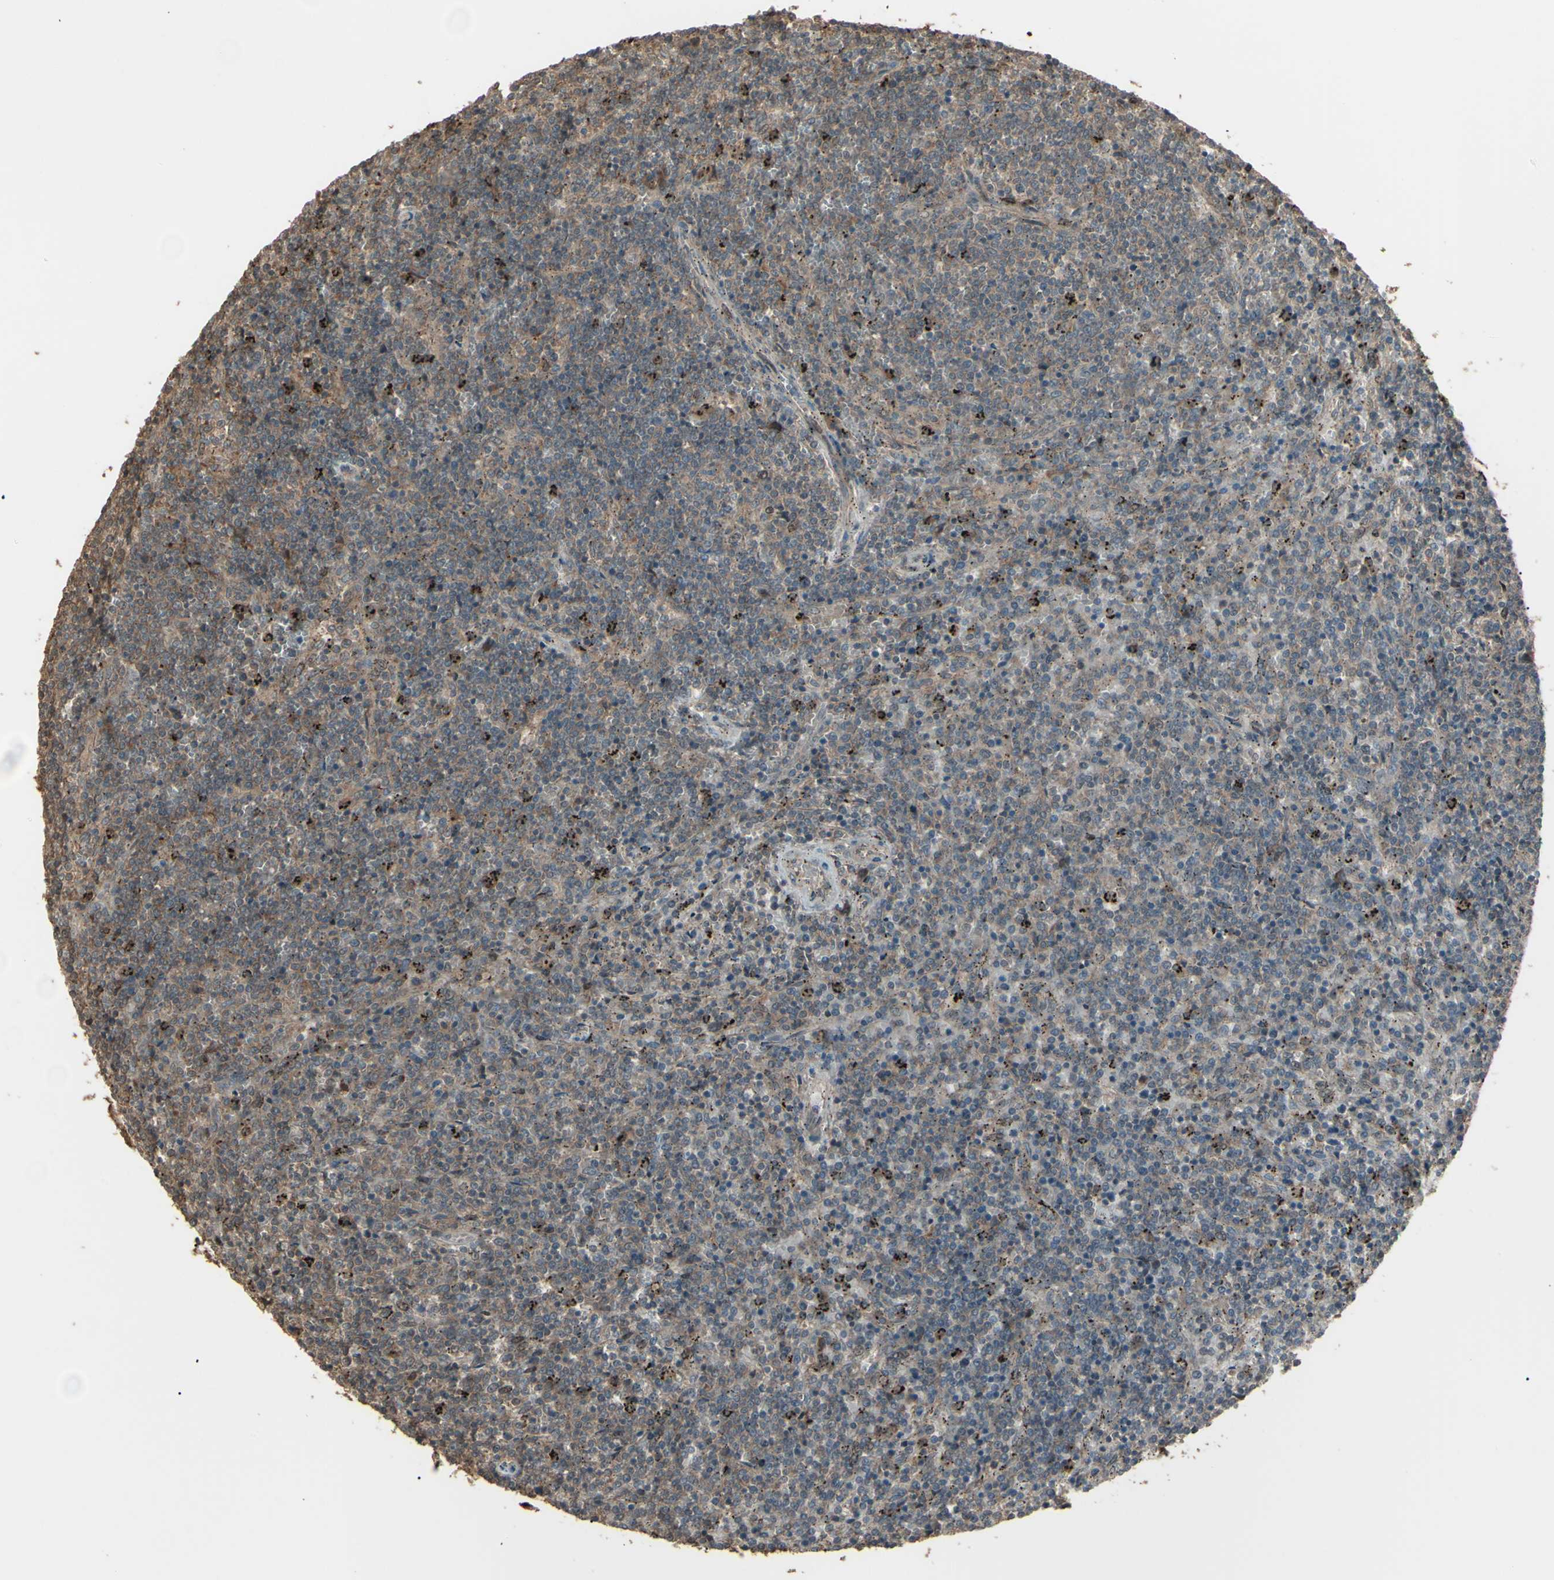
{"staining": {"intensity": "weak", "quantity": ">75%", "location": "cytoplasmic/membranous"}, "tissue": "lymphoma", "cell_type": "Tumor cells", "image_type": "cancer", "snomed": [{"axis": "morphology", "description": "Malignant lymphoma, non-Hodgkin's type, Low grade"}, {"axis": "topography", "description": "Spleen"}], "caption": "Immunohistochemical staining of malignant lymphoma, non-Hodgkin's type (low-grade) displays low levels of weak cytoplasmic/membranous positivity in approximately >75% of tumor cells. Nuclei are stained in blue.", "gene": "GNAS", "patient": {"sex": "female", "age": 50}}